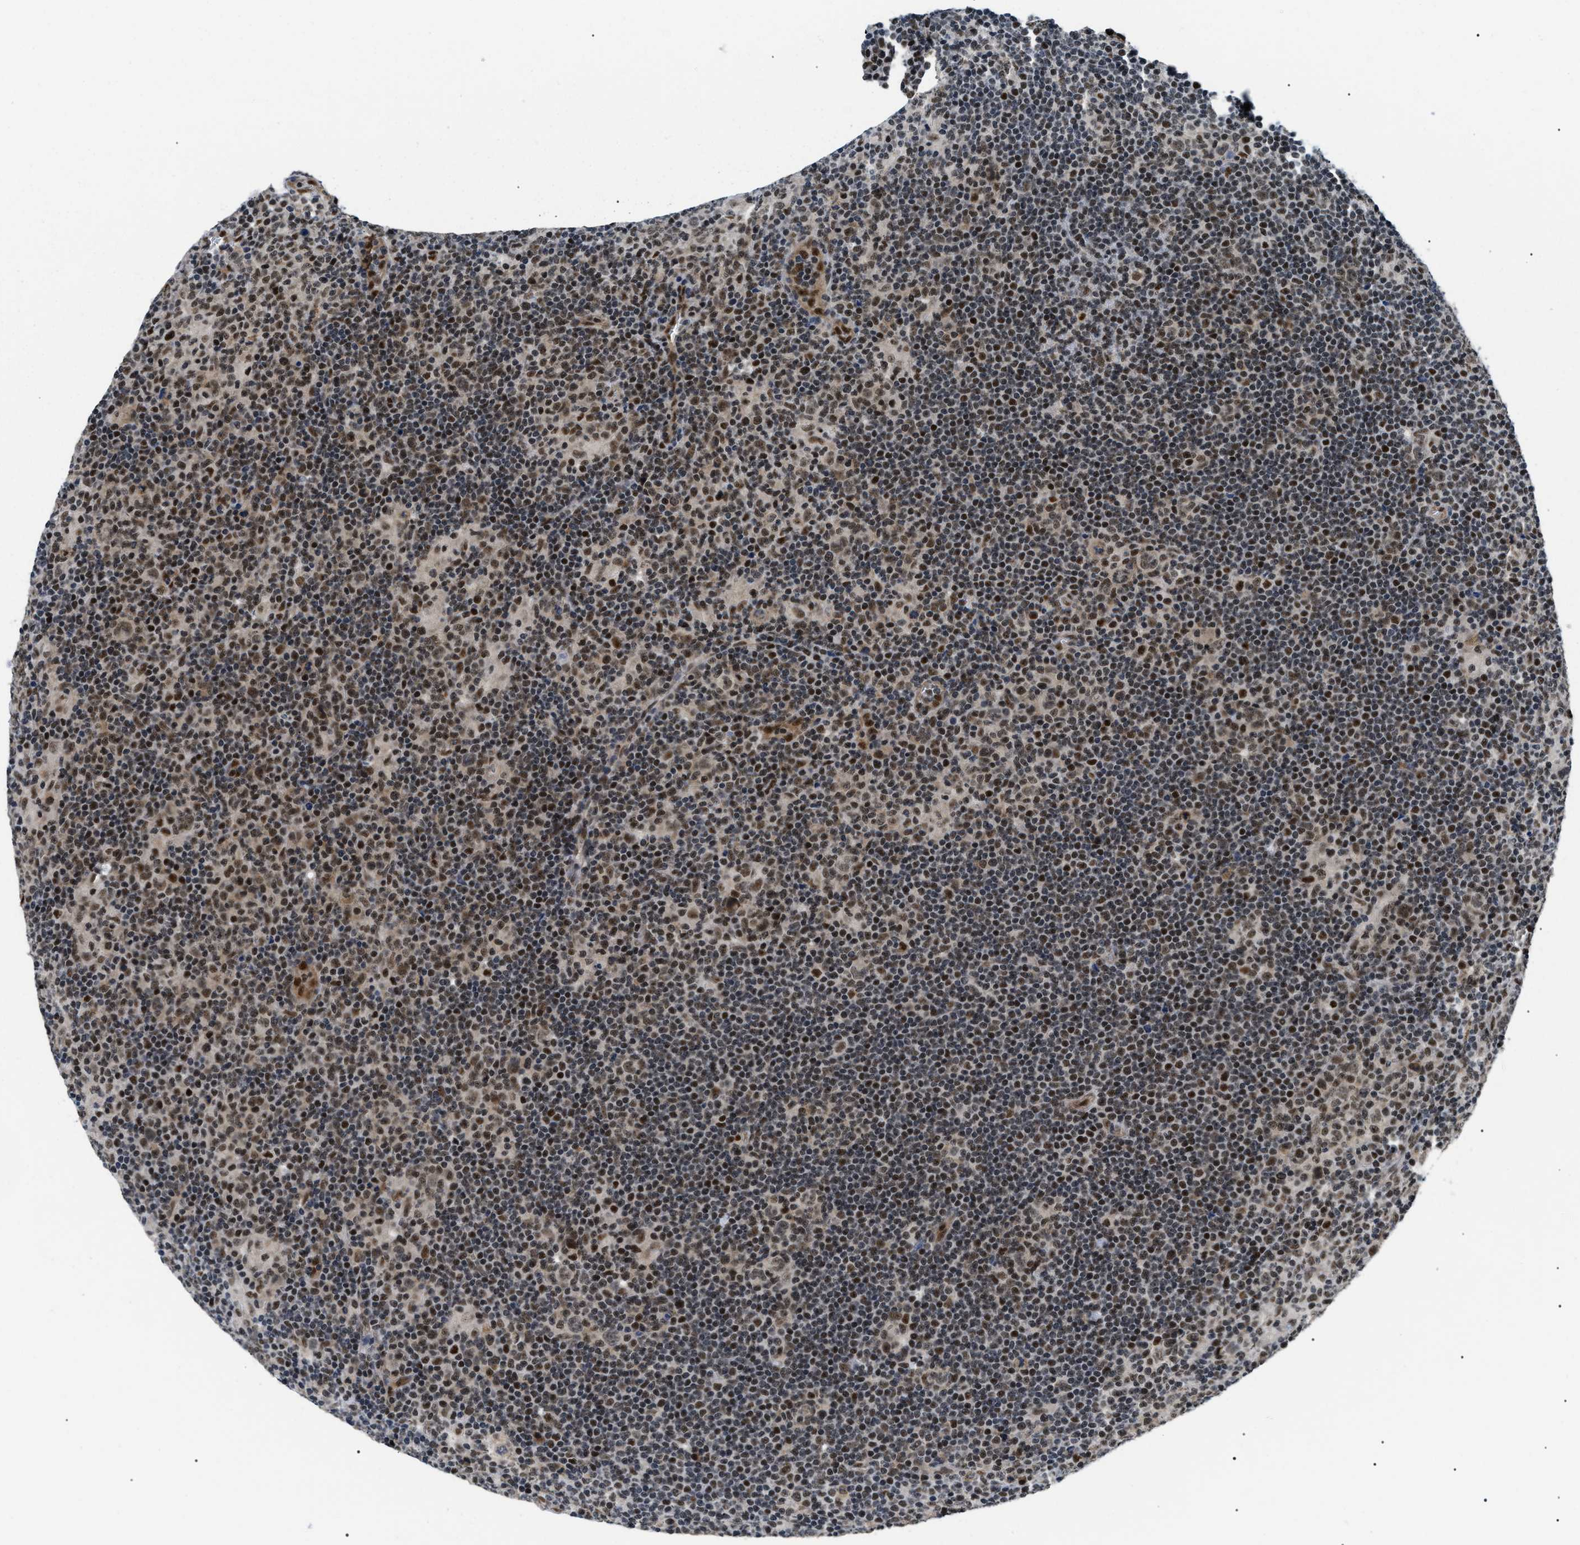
{"staining": {"intensity": "moderate", "quantity": ">75%", "location": "nuclear"}, "tissue": "lymphoma", "cell_type": "Tumor cells", "image_type": "cancer", "snomed": [{"axis": "morphology", "description": "Hodgkin's disease, NOS"}, {"axis": "topography", "description": "Lymph node"}], "caption": "Moderate nuclear protein staining is identified in about >75% of tumor cells in lymphoma.", "gene": "CWC25", "patient": {"sex": "female", "age": 57}}